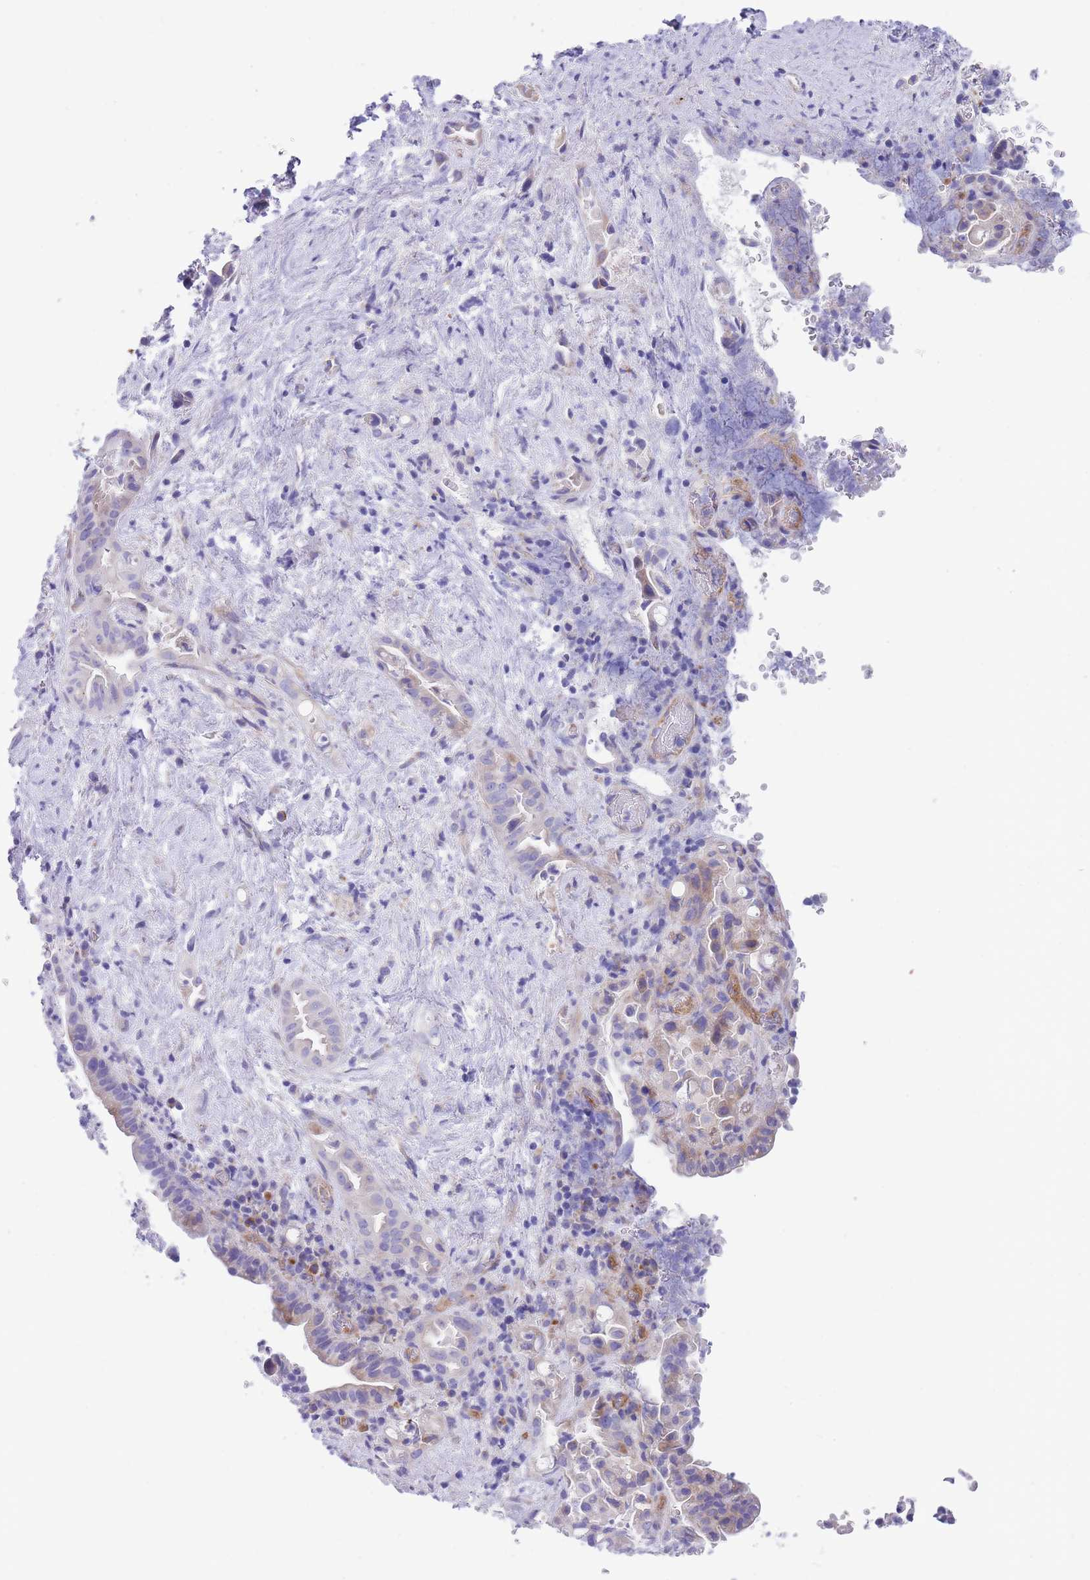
{"staining": {"intensity": "negative", "quantity": "none", "location": "none"}, "tissue": "liver cancer", "cell_type": "Tumor cells", "image_type": "cancer", "snomed": [{"axis": "morphology", "description": "Cholangiocarcinoma"}, {"axis": "topography", "description": "Liver"}], "caption": "Tumor cells show no significant expression in liver cholangiocarcinoma.", "gene": "DET1", "patient": {"sex": "female", "age": 68}}